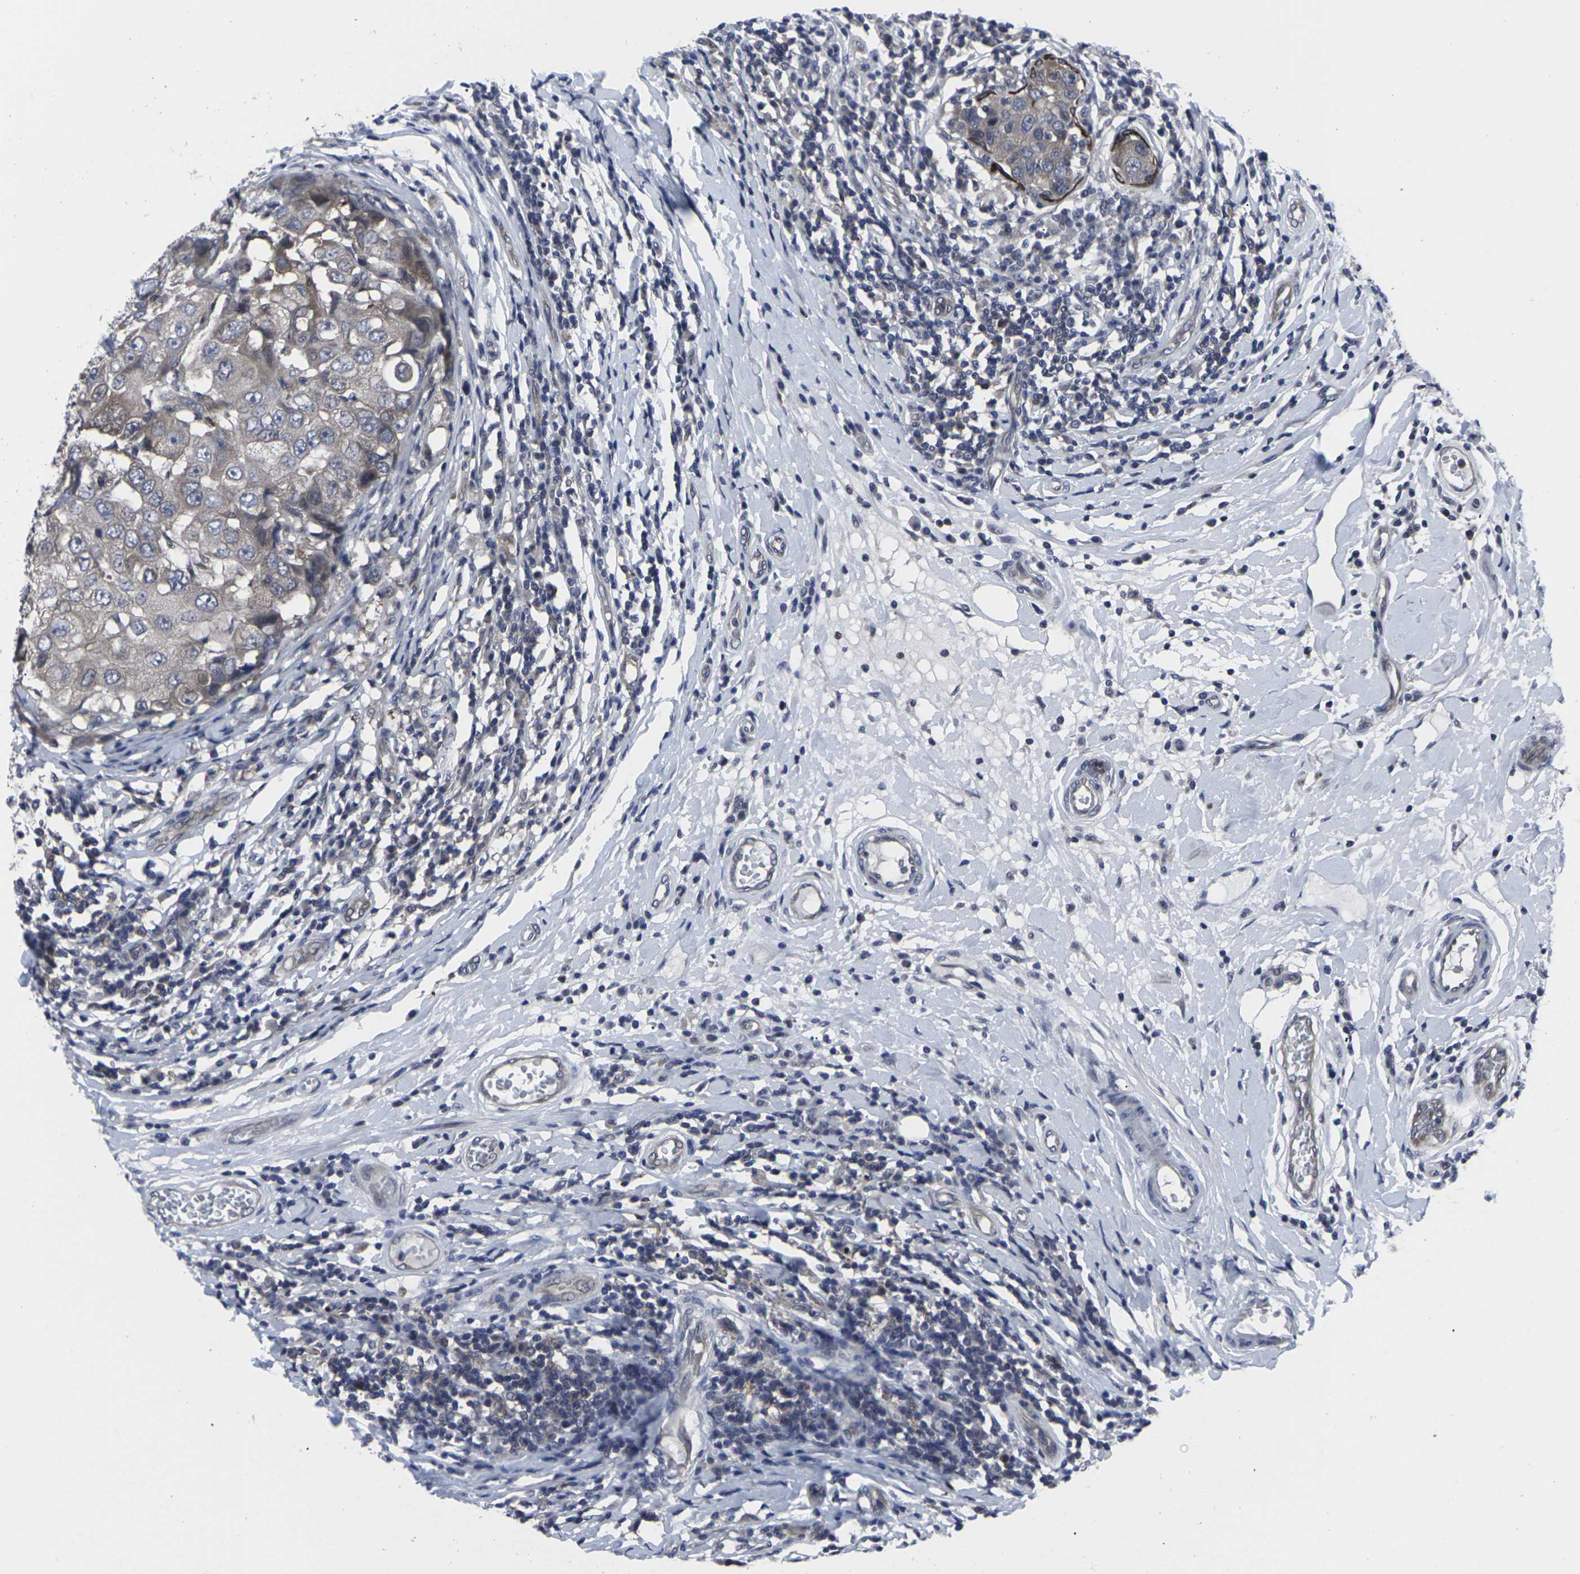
{"staining": {"intensity": "moderate", "quantity": "25%-75%", "location": "cytoplasmic/membranous"}, "tissue": "breast cancer", "cell_type": "Tumor cells", "image_type": "cancer", "snomed": [{"axis": "morphology", "description": "Duct carcinoma"}, {"axis": "topography", "description": "Breast"}], "caption": "The image exhibits staining of breast invasive ductal carcinoma, revealing moderate cytoplasmic/membranous protein staining (brown color) within tumor cells.", "gene": "HPRT1", "patient": {"sex": "female", "age": 27}}